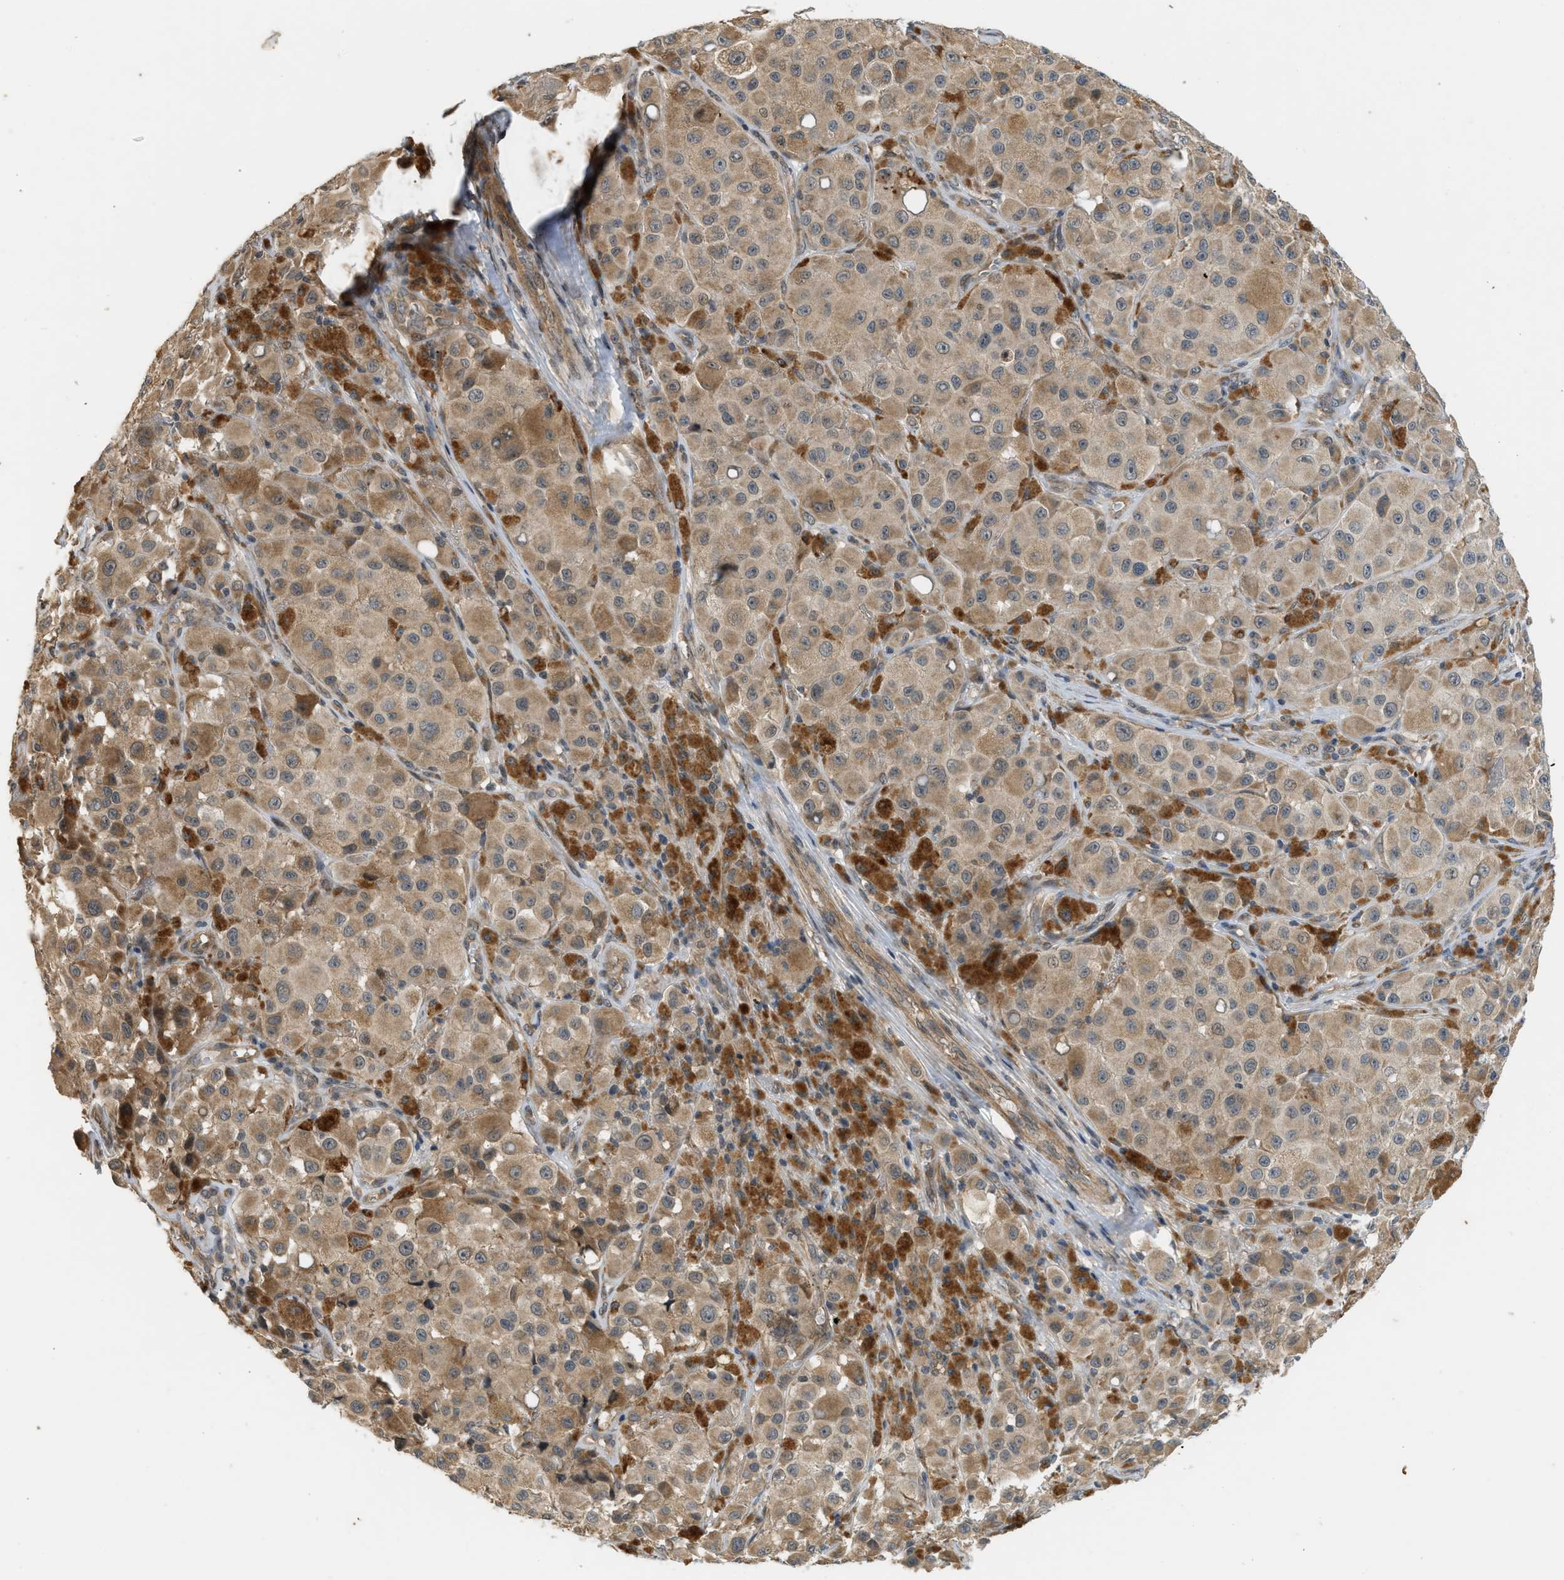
{"staining": {"intensity": "weak", "quantity": ">75%", "location": "cytoplasmic/membranous"}, "tissue": "melanoma", "cell_type": "Tumor cells", "image_type": "cancer", "snomed": [{"axis": "morphology", "description": "Malignant melanoma, NOS"}, {"axis": "topography", "description": "Skin"}], "caption": "Brown immunohistochemical staining in human melanoma reveals weak cytoplasmic/membranous positivity in about >75% of tumor cells.", "gene": "ADCY8", "patient": {"sex": "male", "age": 84}}